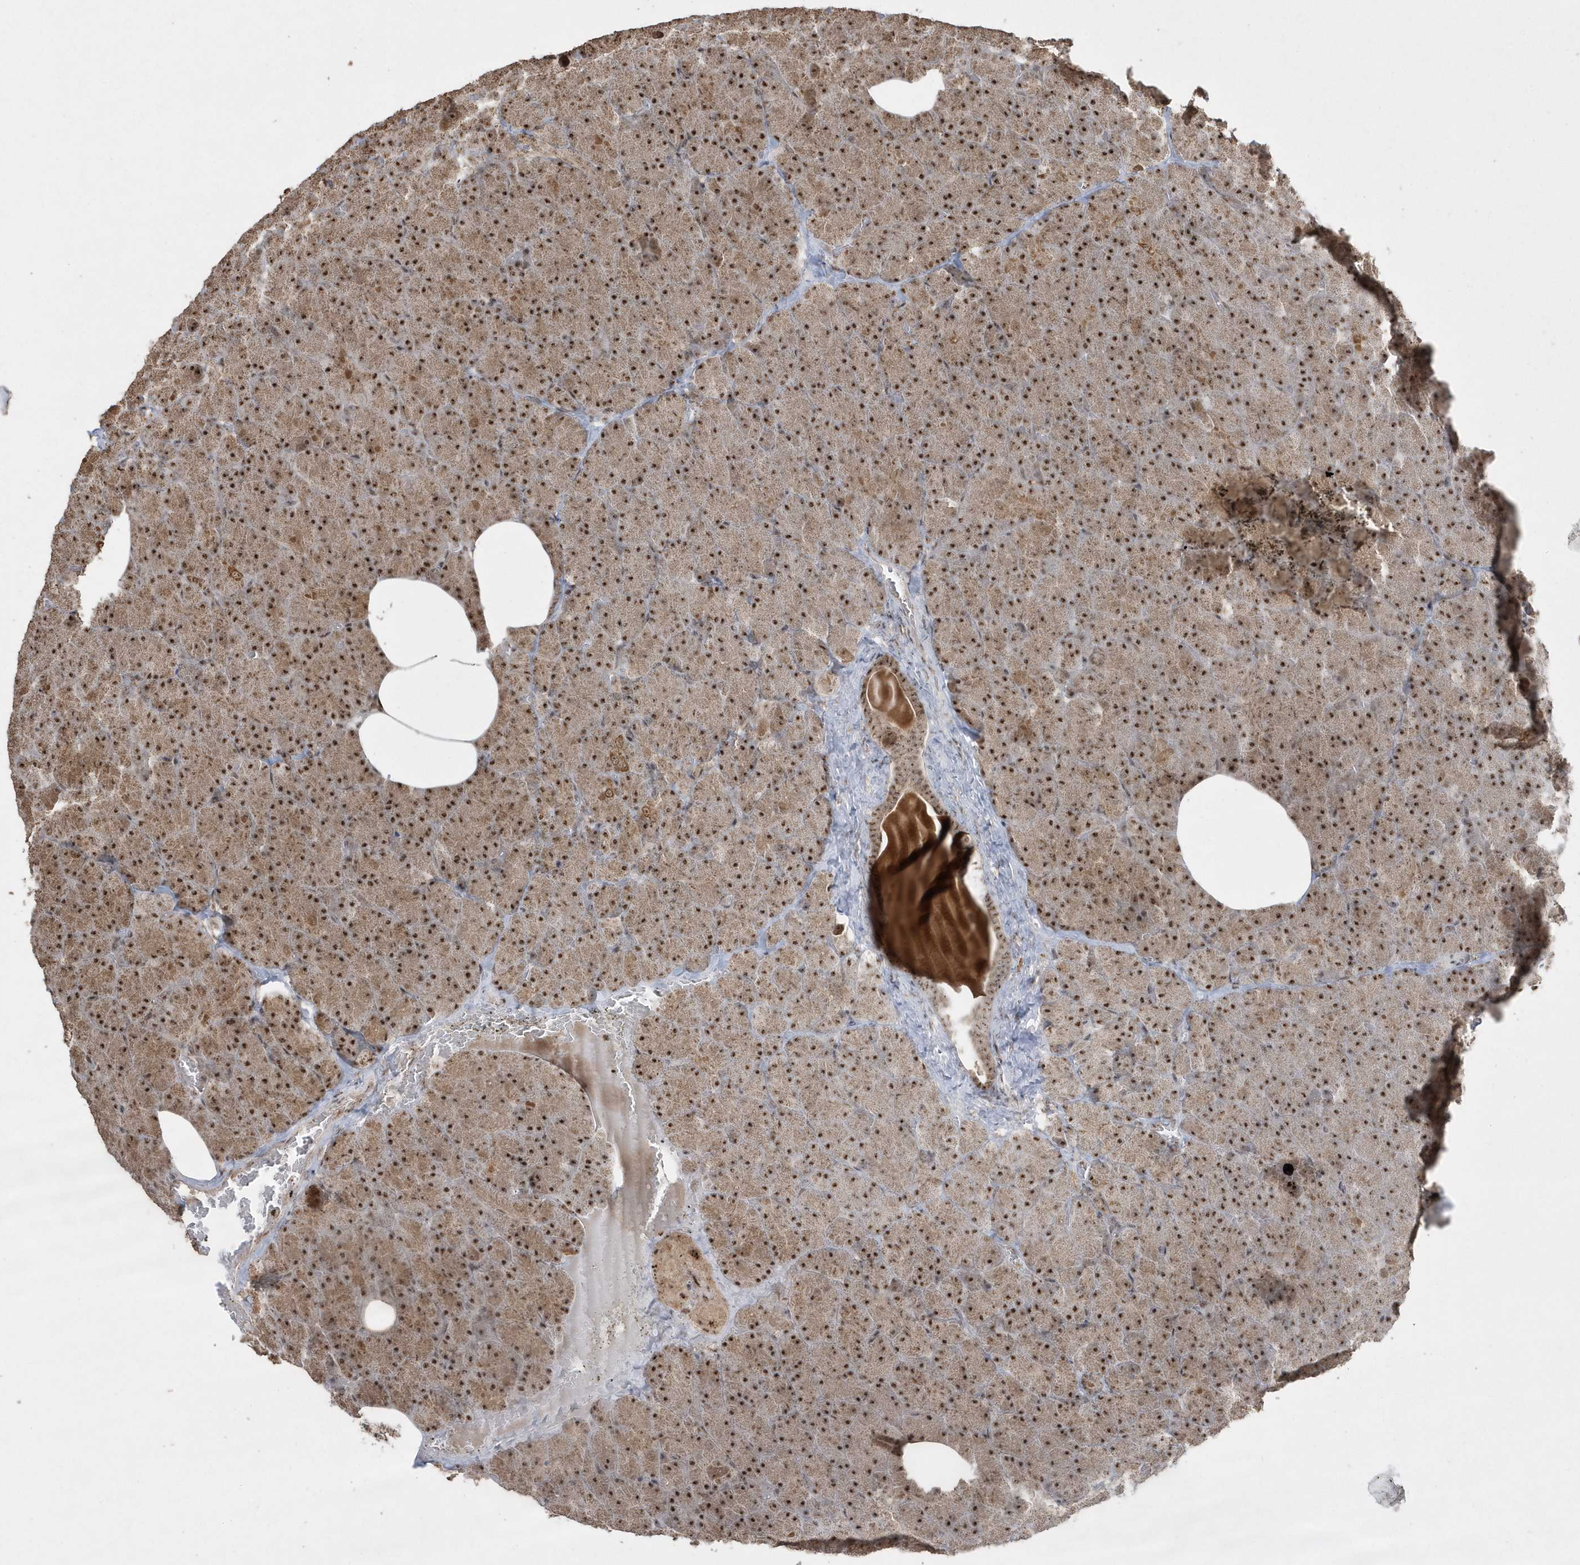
{"staining": {"intensity": "strong", "quantity": ">75%", "location": "cytoplasmic/membranous,nuclear"}, "tissue": "pancreas", "cell_type": "Exocrine glandular cells", "image_type": "normal", "snomed": [{"axis": "morphology", "description": "Normal tissue, NOS"}, {"axis": "morphology", "description": "Carcinoid, malignant, NOS"}, {"axis": "topography", "description": "Pancreas"}], "caption": "About >75% of exocrine glandular cells in unremarkable human pancreas reveal strong cytoplasmic/membranous,nuclear protein staining as visualized by brown immunohistochemical staining.", "gene": "POLR3B", "patient": {"sex": "female", "age": 35}}